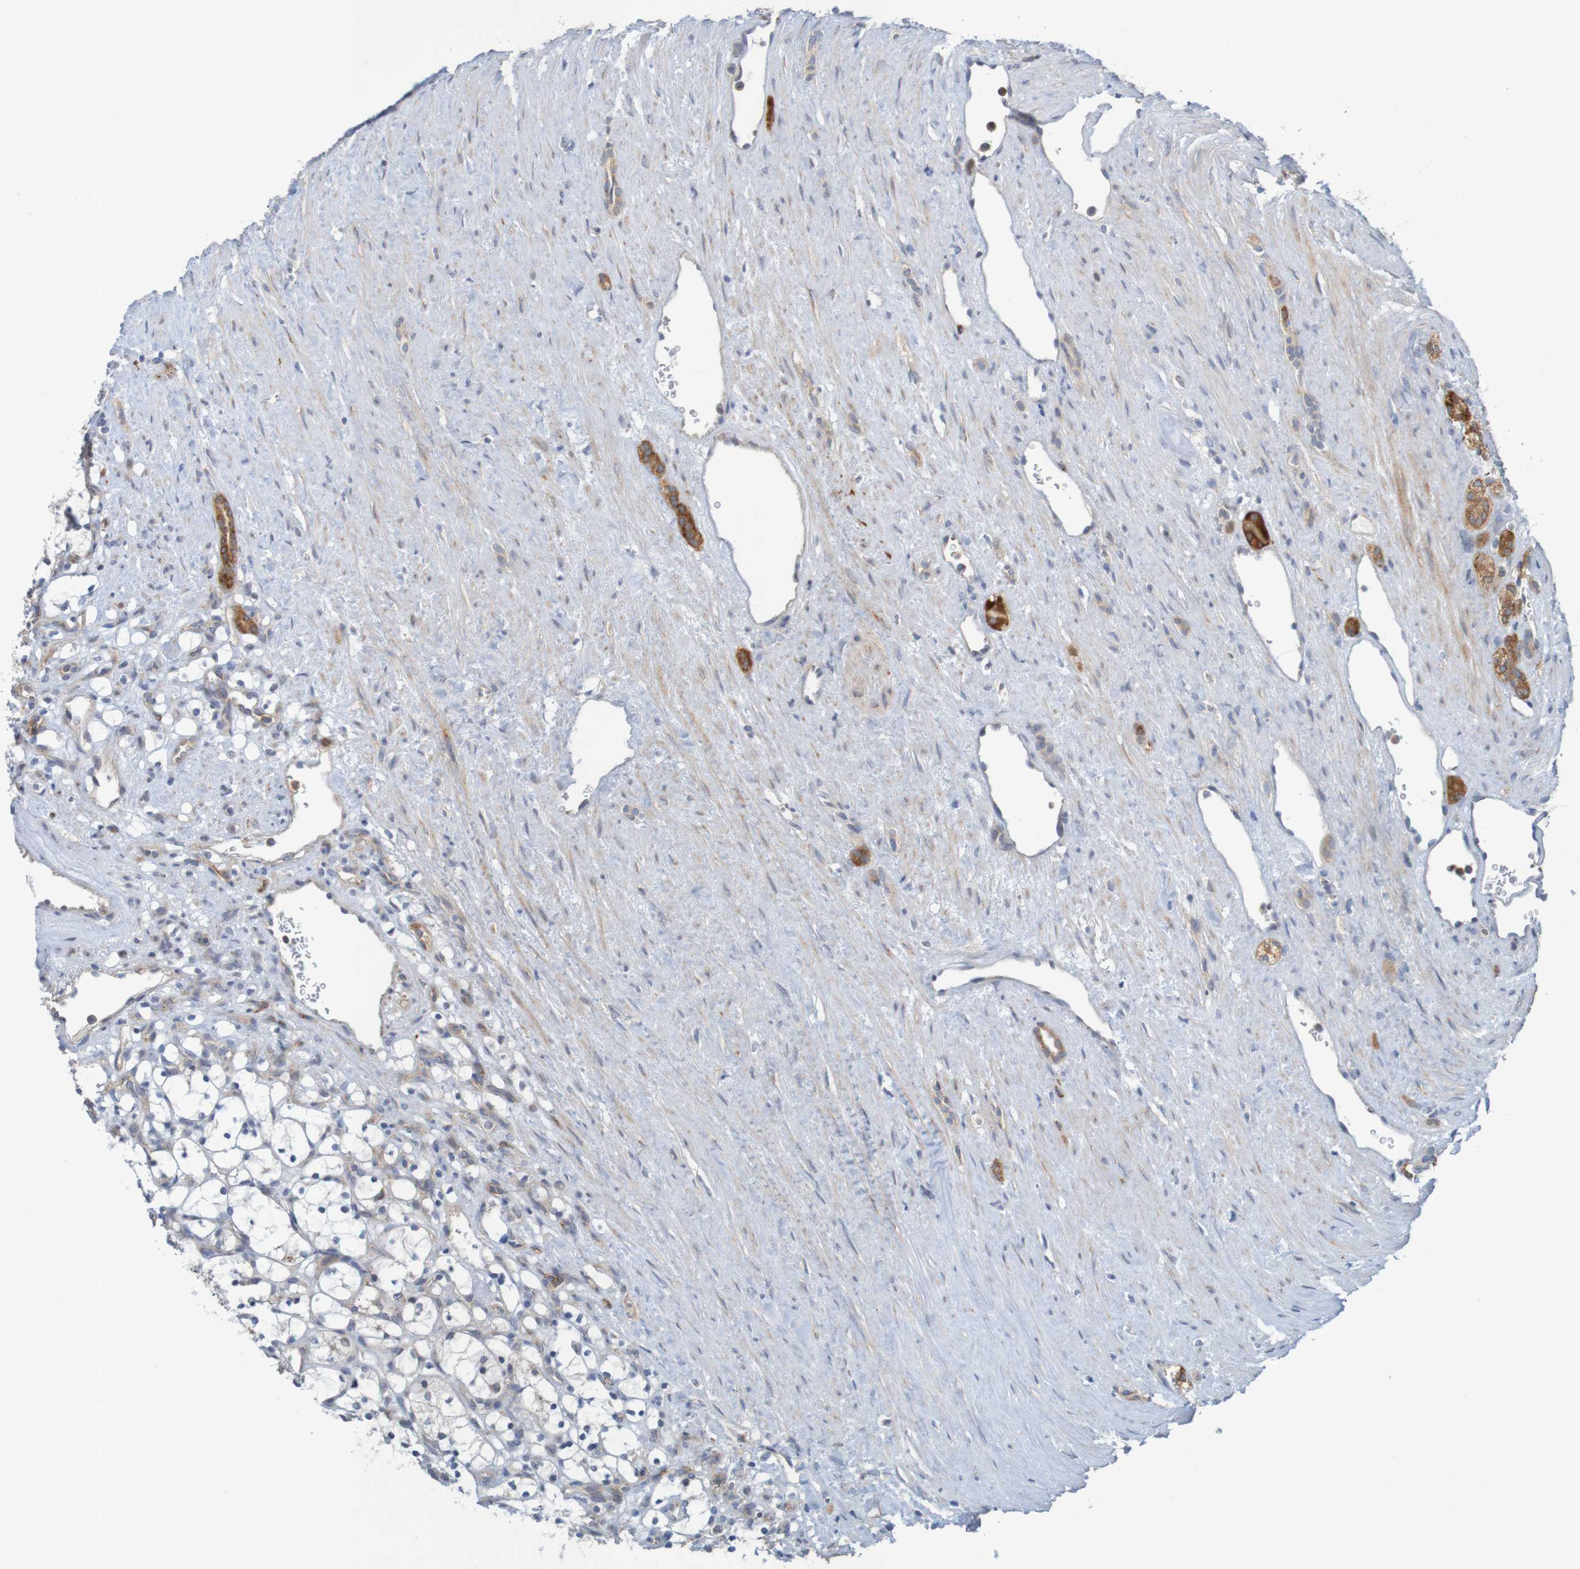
{"staining": {"intensity": "negative", "quantity": "none", "location": "none"}, "tissue": "renal cancer", "cell_type": "Tumor cells", "image_type": "cancer", "snomed": [{"axis": "morphology", "description": "Adenocarcinoma, NOS"}, {"axis": "topography", "description": "Kidney"}], "caption": "Renal cancer was stained to show a protein in brown. There is no significant staining in tumor cells.", "gene": "NAV2", "patient": {"sex": "female", "age": 69}}